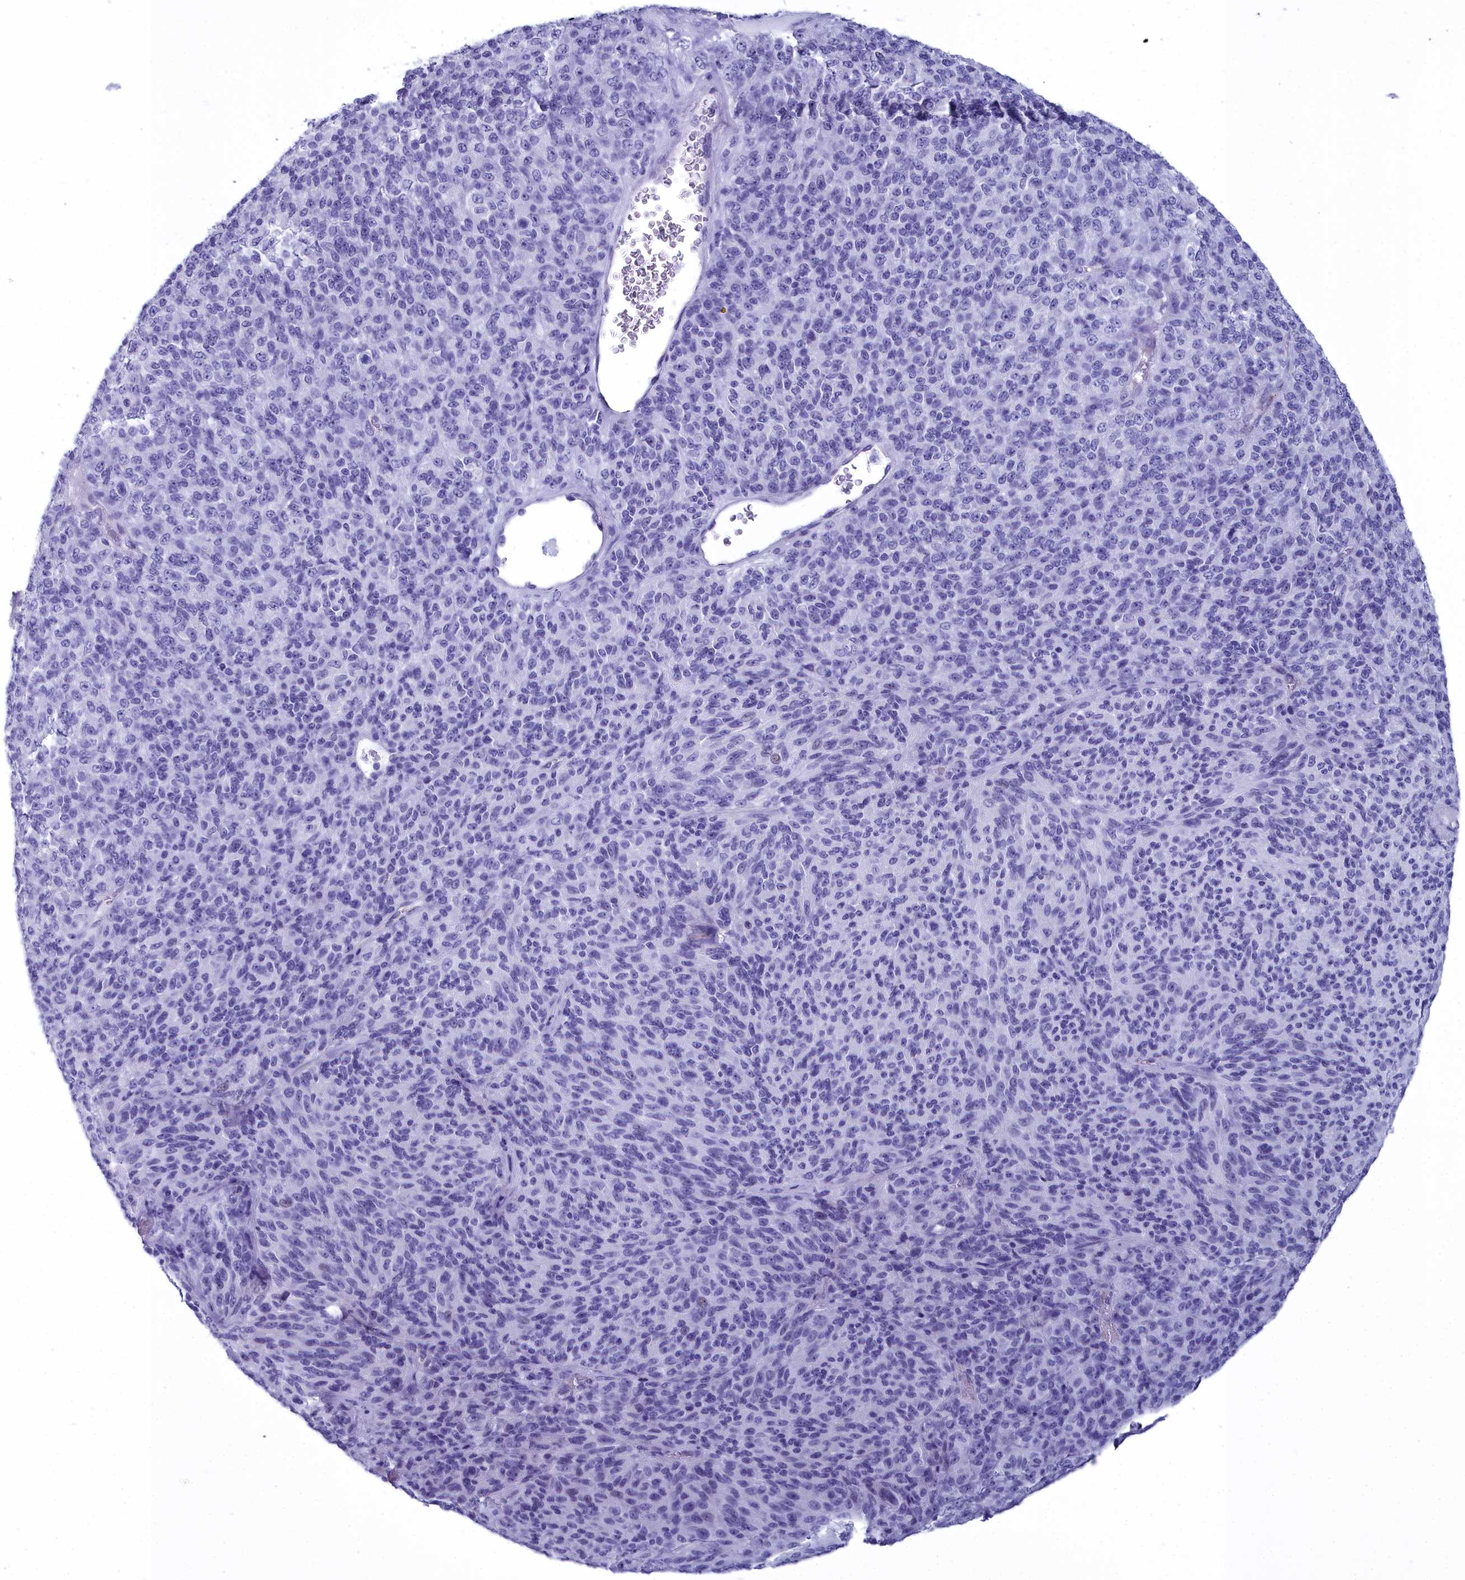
{"staining": {"intensity": "negative", "quantity": "none", "location": "none"}, "tissue": "melanoma", "cell_type": "Tumor cells", "image_type": "cancer", "snomed": [{"axis": "morphology", "description": "Malignant melanoma, Metastatic site"}, {"axis": "topography", "description": "Brain"}], "caption": "High magnification brightfield microscopy of malignant melanoma (metastatic site) stained with DAB (3,3'-diaminobenzidine) (brown) and counterstained with hematoxylin (blue): tumor cells show no significant positivity. Nuclei are stained in blue.", "gene": "MAP6", "patient": {"sex": "female", "age": 56}}